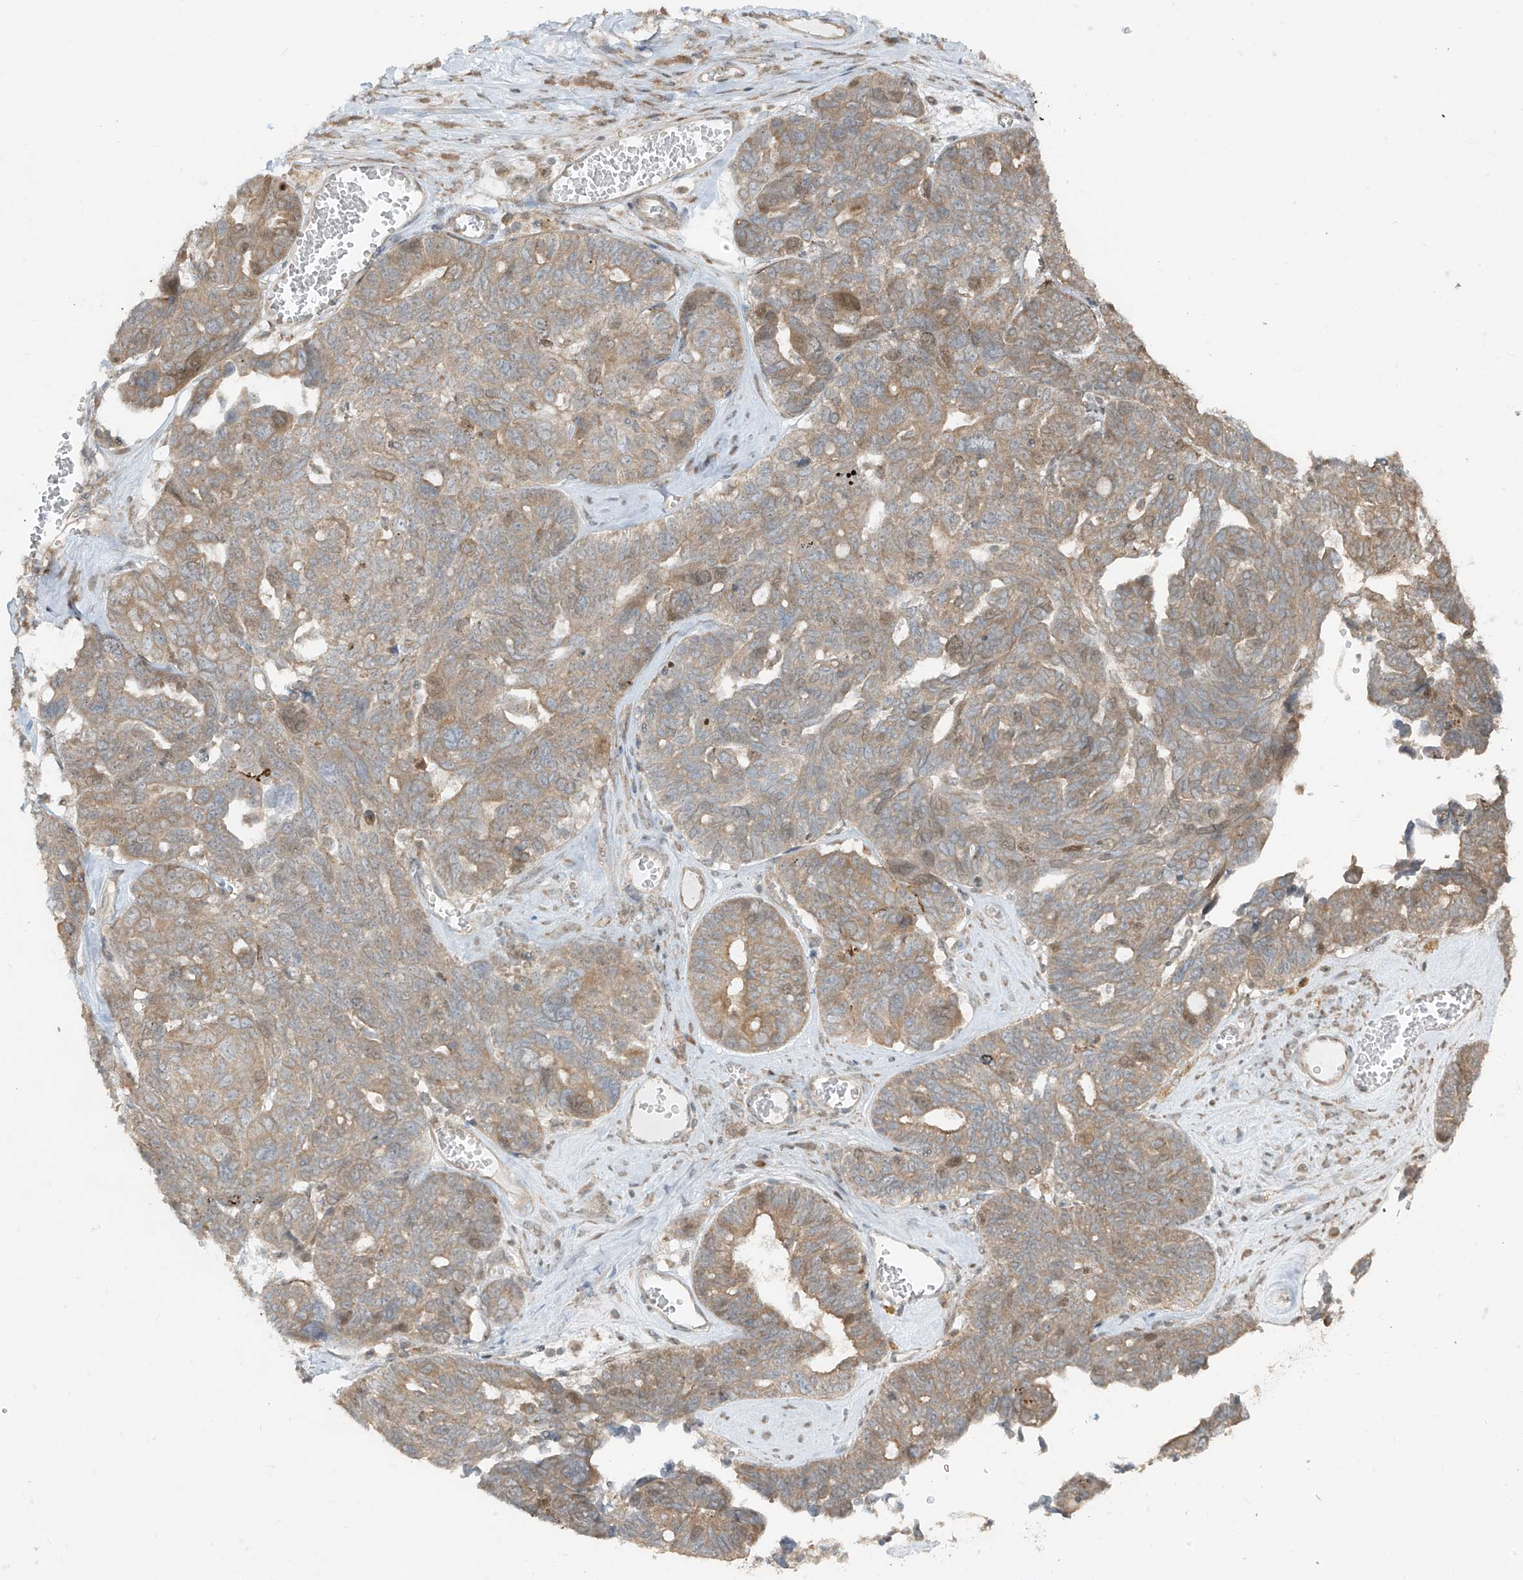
{"staining": {"intensity": "weak", "quantity": ">75%", "location": "cytoplasmic/membranous"}, "tissue": "ovarian cancer", "cell_type": "Tumor cells", "image_type": "cancer", "snomed": [{"axis": "morphology", "description": "Cystadenocarcinoma, serous, NOS"}, {"axis": "topography", "description": "Ovary"}], "caption": "Immunohistochemical staining of ovarian serous cystadenocarcinoma reveals weak cytoplasmic/membranous protein staining in approximately >75% of tumor cells.", "gene": "PDE11A", "patient": {"sex": "female", "age": 79}}